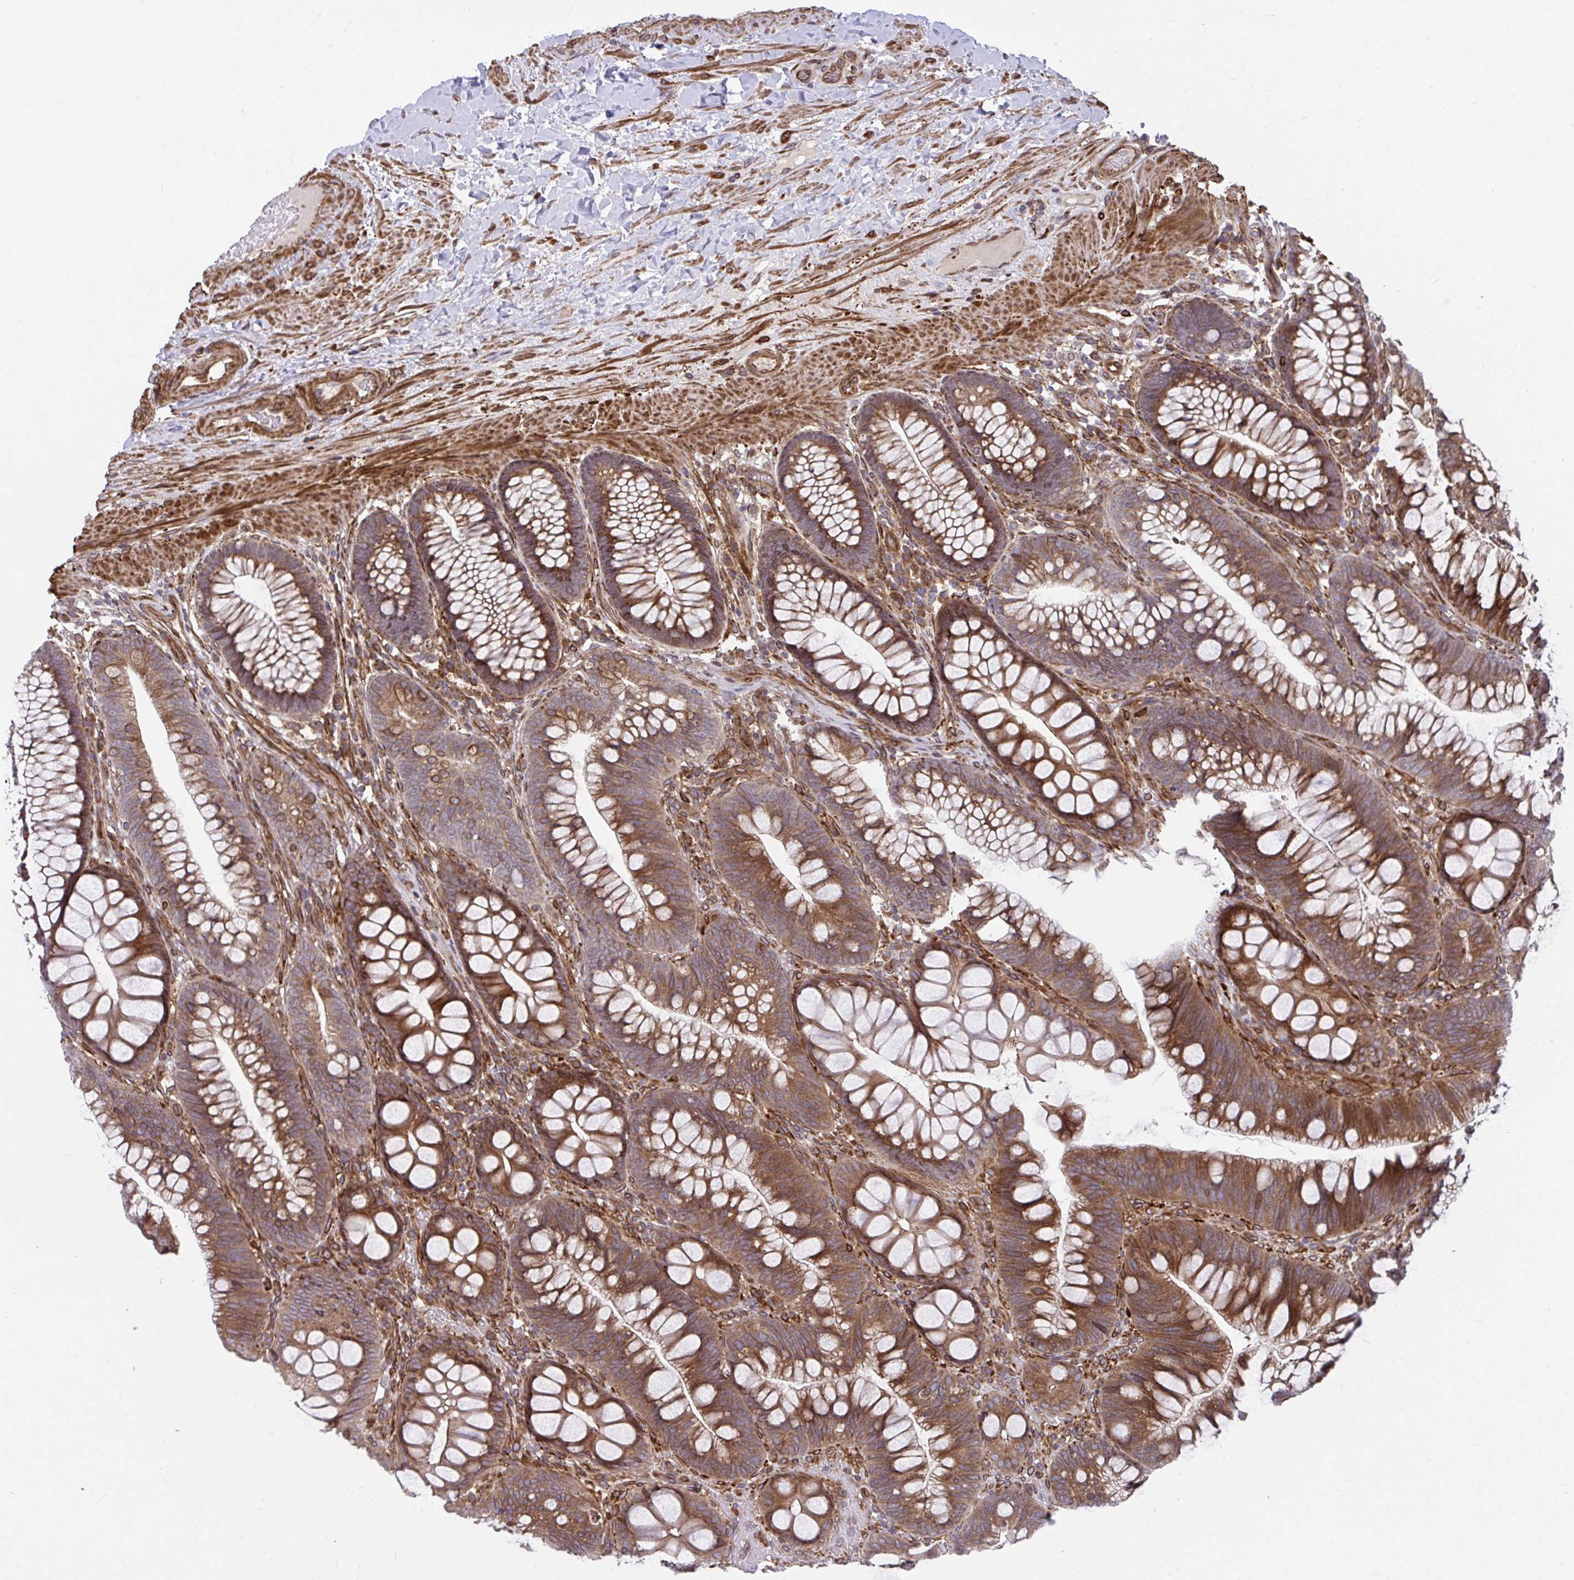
{"staining": {"intensity": "moderate", "quantity": ">75%", "location": "cytoplasmic/membranous"}, "tissue": "colon", "cell_type": "Endothelial cells", "image_type": "normal", "snomed": [{"axis": "morphology", "description": "Normal tissue, NOS"}, {"axis": "morphology", "description": "Adenoma, NOS"}, {"axis": "topography", "description": "Soft tissue"}, {"axis": "topography", "description": "Colon"}], "caption": "Colon stained with DAB (3,3'-diaminobenzidine) immunohistochemistry (IHC) exhibits medium levels of moderate cytoplasmic/membranous staining in about >75% of endothelial cells. (DAB = brown stain, brightfield microscopy at high magnification).", "gene": "STIM2", "patient": {"sex": "male", "age": 47}}